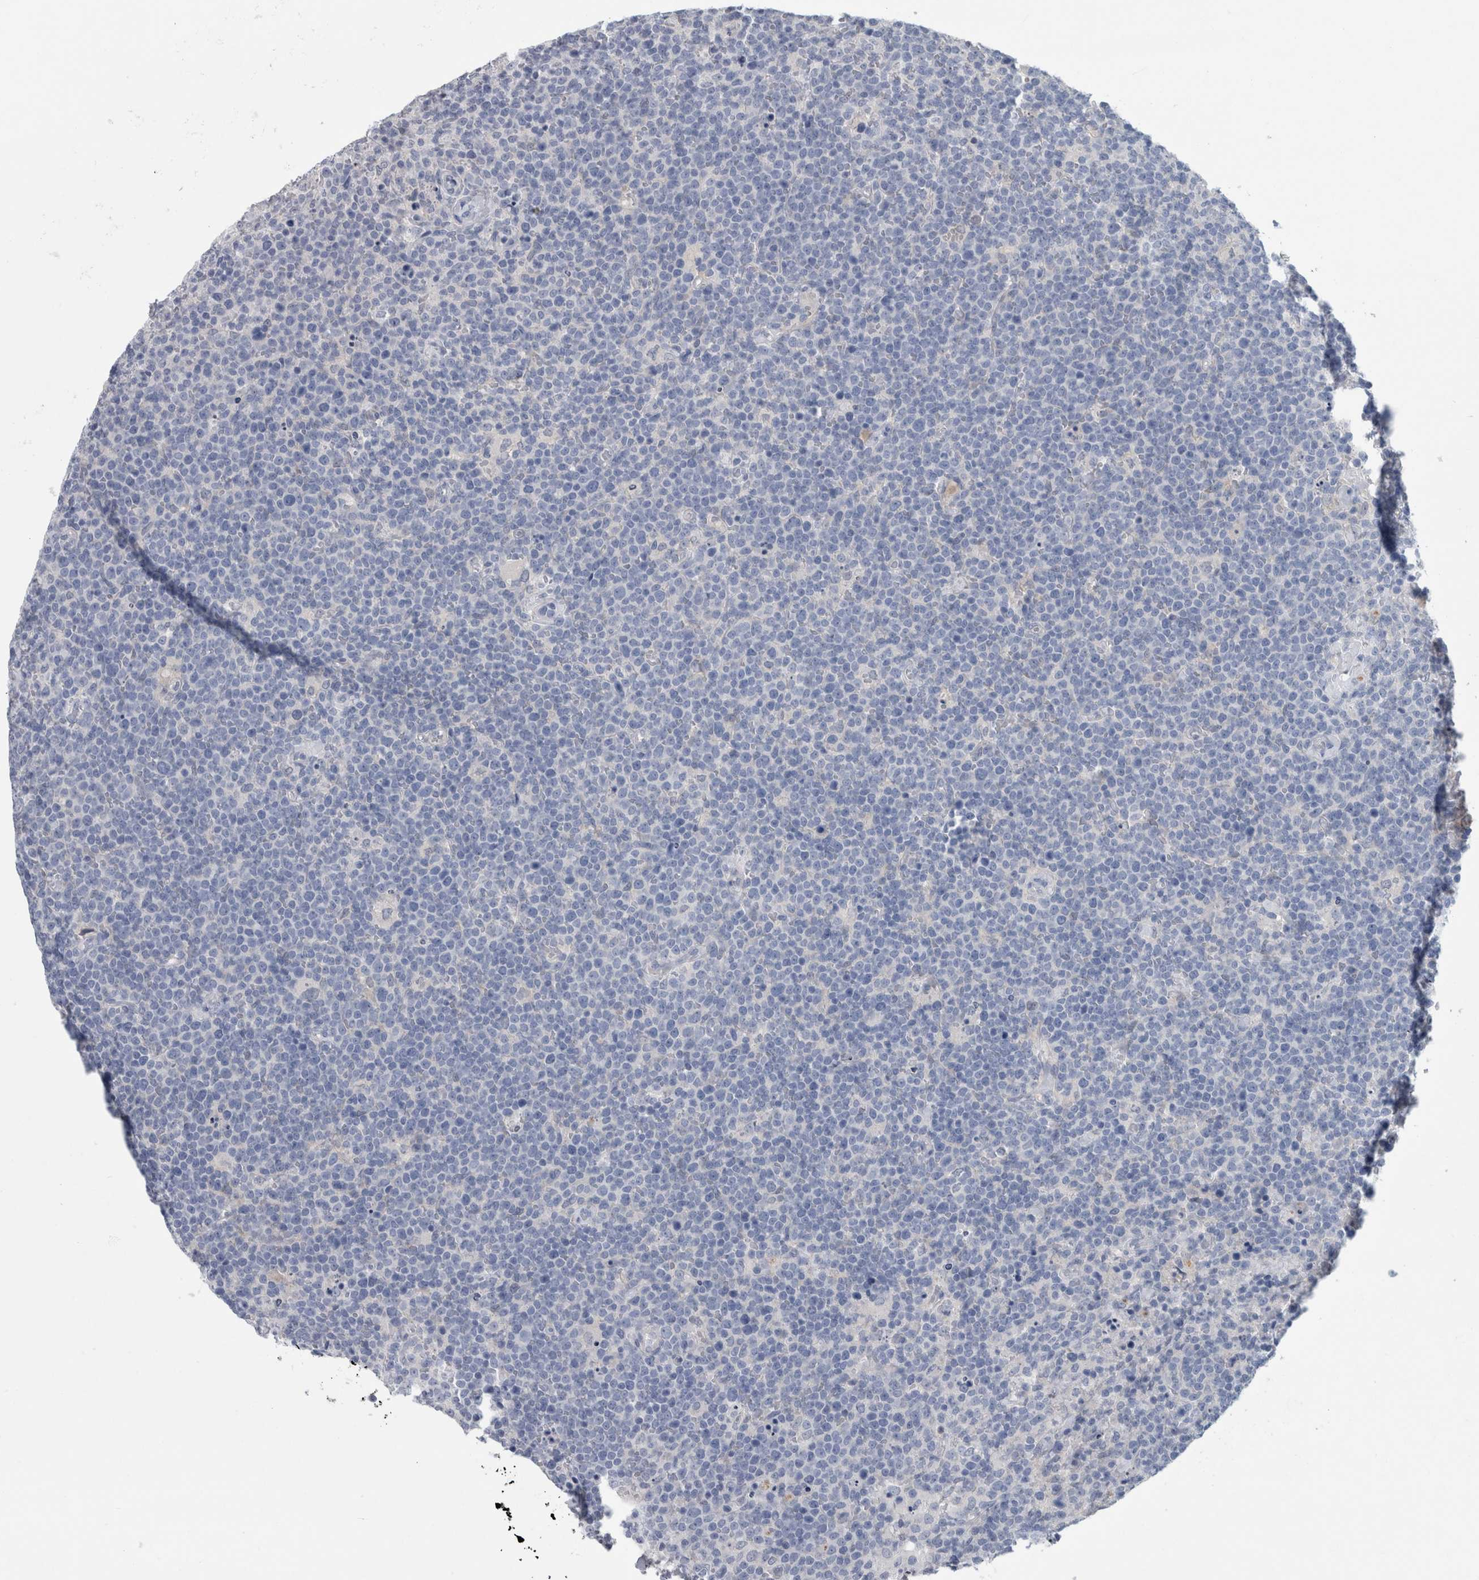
{"staining": {"intensity": "negative", "quantity": "none", "location": "none"}, "tissue": "lymphoma", "cell_type": "Tumor cells", "image_type": "cancer", "snomed": [{"axis": "morphology", "description": "Malignant lymphoma, non-Hodgkin's type, High grade"}, {"axis": "topography", "description": "Lymph node"}], "caption": "Tumor cells are negative for brown protein staining in malignant lymphoma, non-Hodgkin's type (high-grade).", "gene": "FAM83H", "patient": {"sex": "male", "age": 61}}